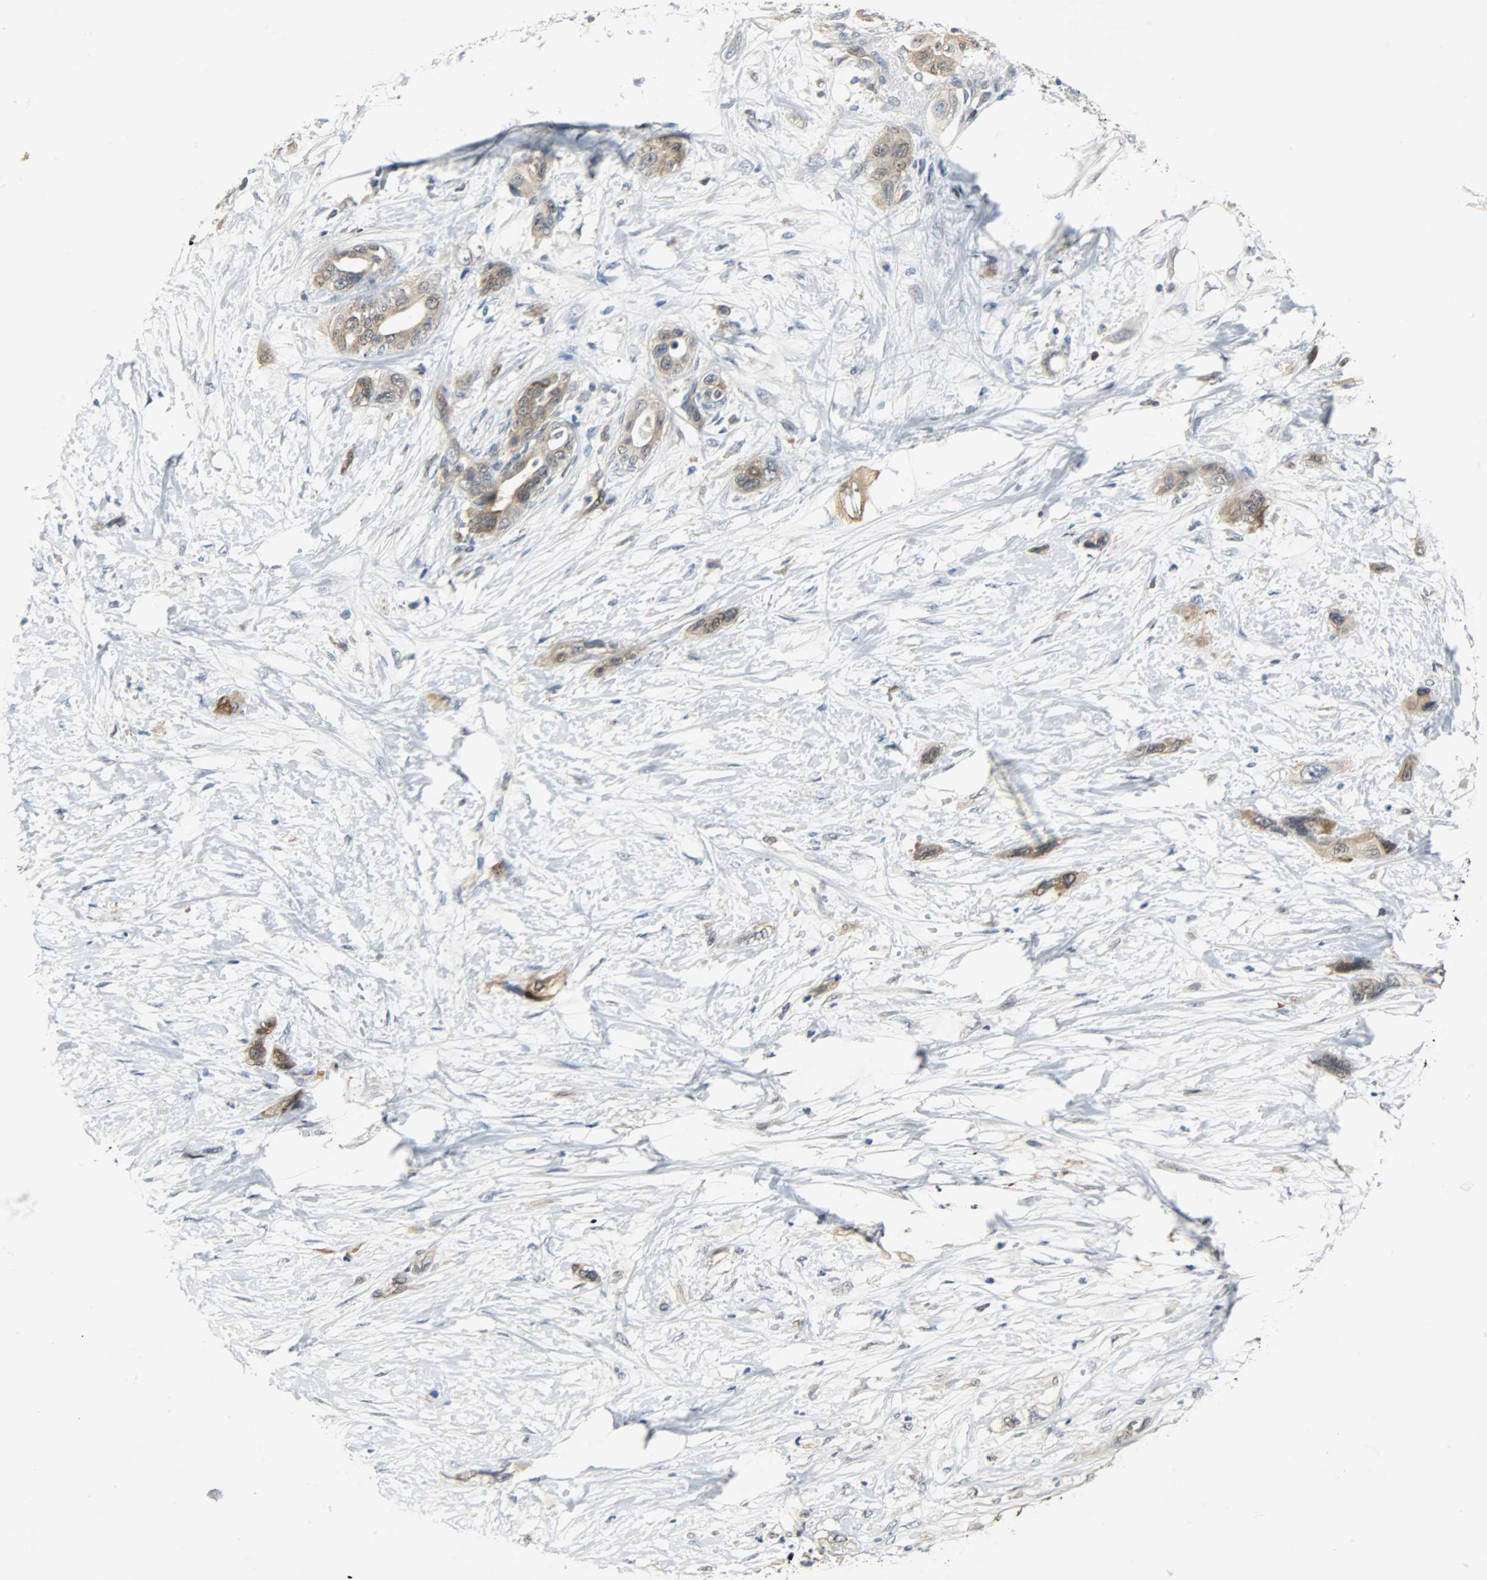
{"staining": {"intensity": "moderate", "quantity": ">75%", "location": "cytoplasmic/membranous"}, "tissue": "pancreatic cancer", "cell_type": "Tumor cells", "image_type": "cancer", "snomed": [{"axis": "morphology", "description": "Adenocarcinoma, NOS"}, {"axis": "topography", "description": "Pancreas"}], "caption": "A histopathology image showing moderate cytoplasmic/membranous expression in approximately >75% of tumor cells in pancreatic cancer, as visualized by brown immunohistochemical staining.", "gene": "EIF4EBP1", "patient": {"sex": "male", "age": 46}}